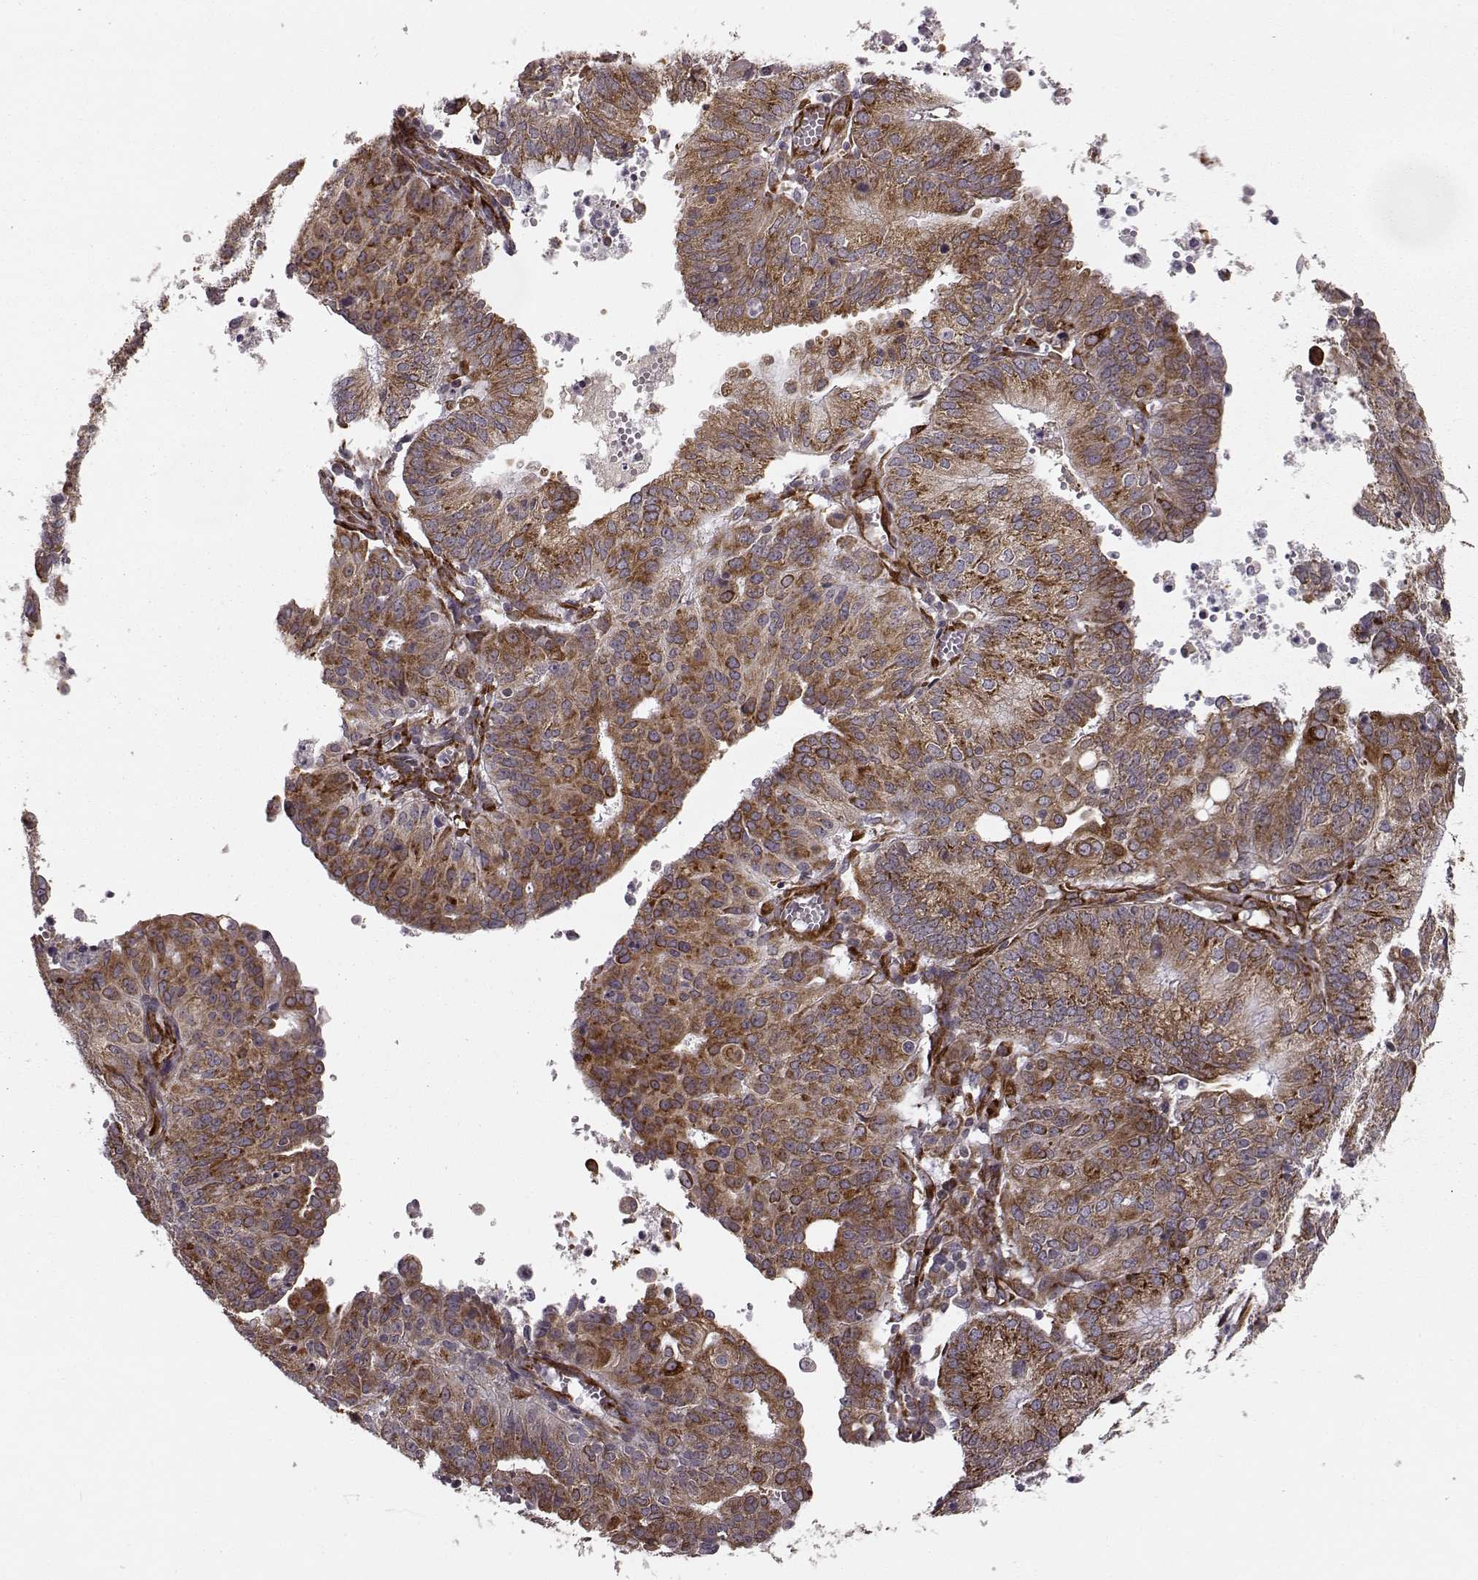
{"staining": {"intensity": "strong", "quantity": "25%-75%", "location": "cytoplasmic/membranous"}, "tissue": "endometrial cancer", "cell_type": "Tumor cells", "image_type": "cancer", "snomed": [{"axis": "morphology", "description": "Adenocarcinoma, NOS"}, {"axis": "topography", "description": "Endometrium"}], "caption": "A photomicrograph showing strong cytoplasmic/membranous staining in about 25%-75% of tumor cells in adenocarcinoma (endometrial), as visualized by brown immunohistochemical staining.", "gene": "TMEM14A", "patient": {"sex": "female", "age": 82}}